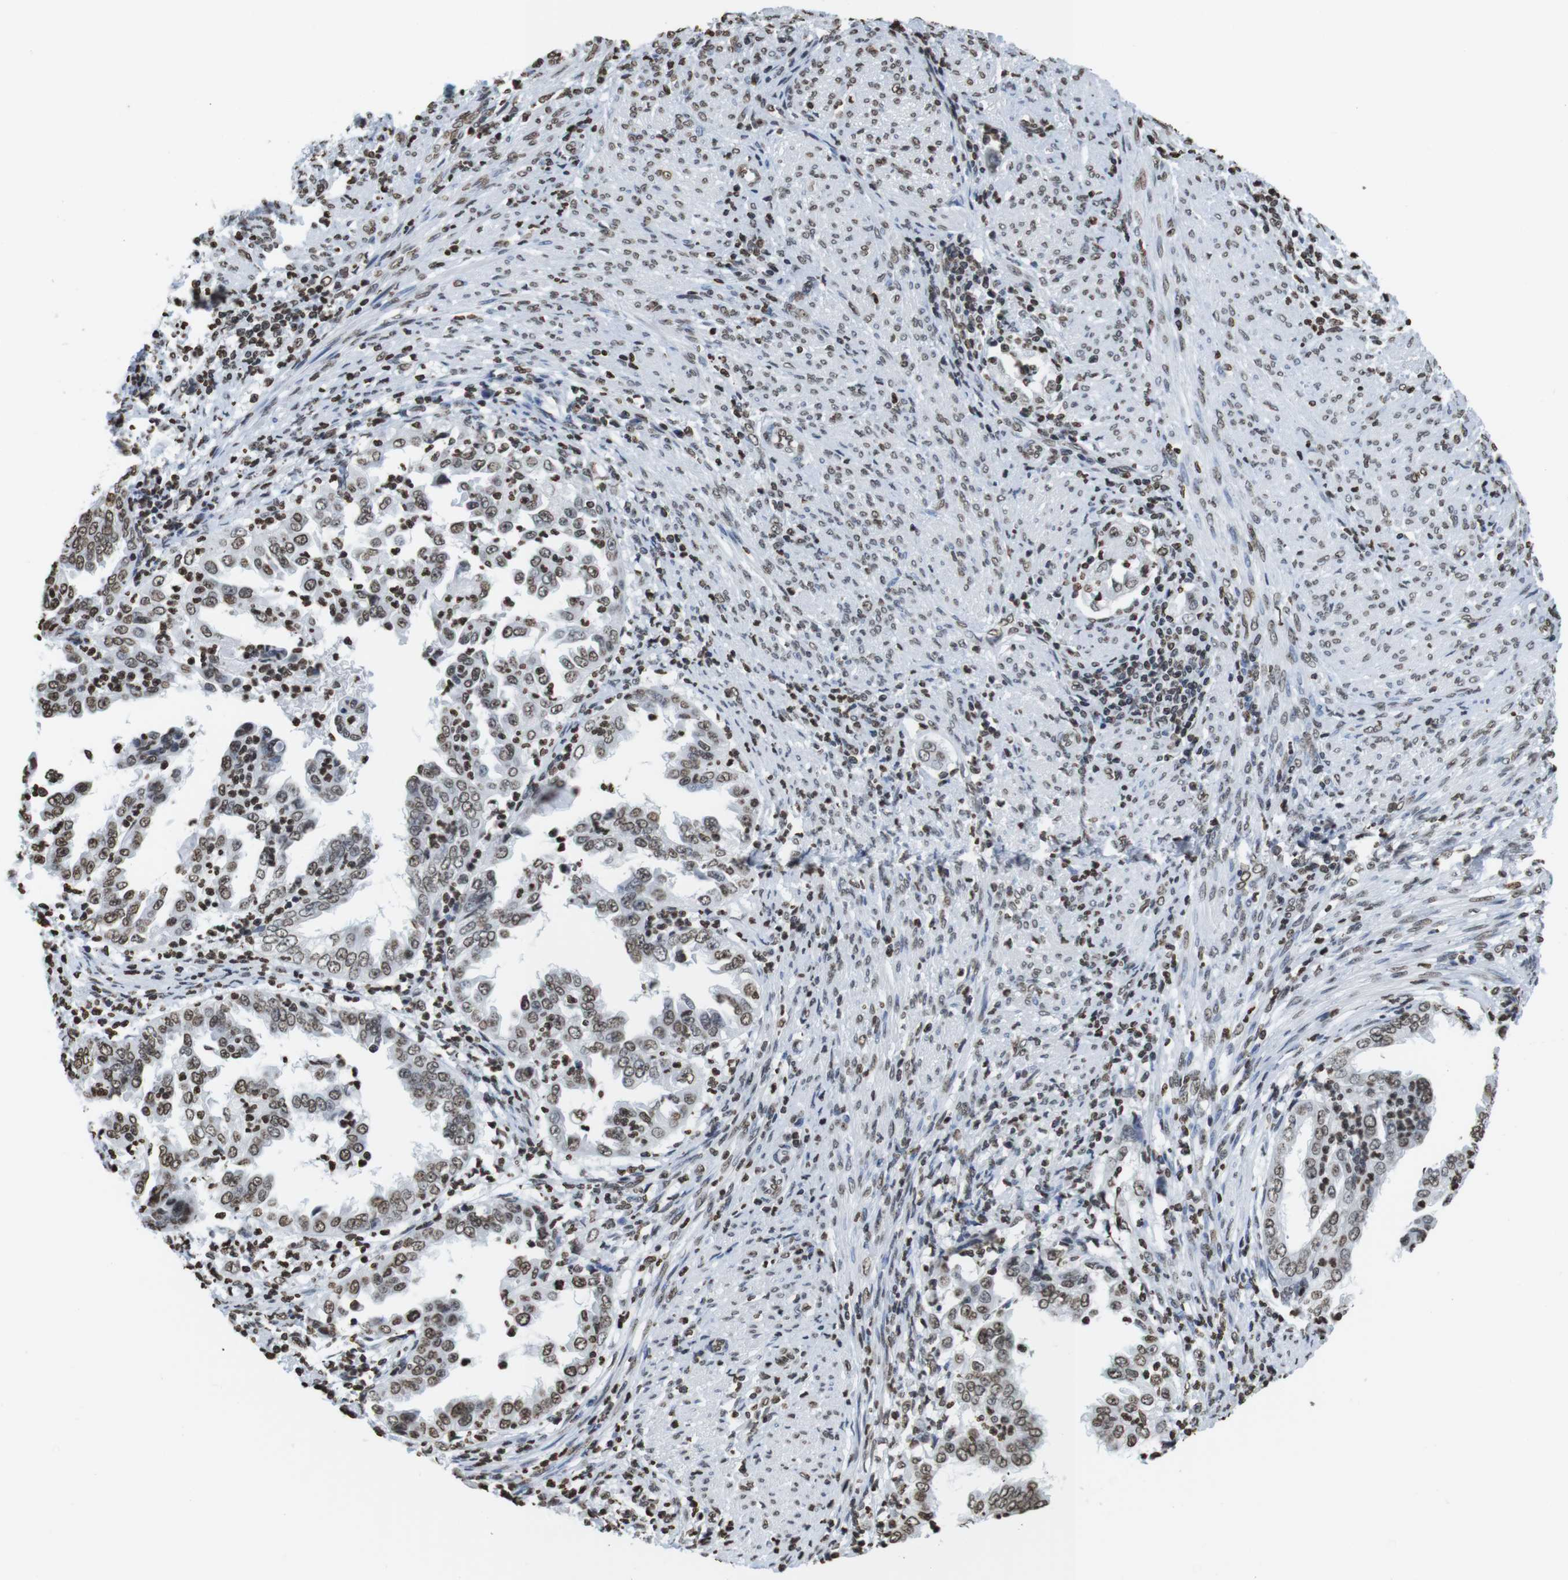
{"staining": {"intensity": "moderate", "quantity": ">75%", "location": "nuclear"}, "tissue": "endometrial cancer", "cell_type": "Tumor cells", "image_type": "cancer", "snomed": [{"axis": "morphology", "description": "Adenocarcinoma, NOS"}, {"axis": "topography", "description": "Endometrium"}], "caption": "This is a histology image of immunohistochemistry staining of endometrial cancer, which shows moderate positivity in the nuclear of tumor cells.", "gene": "BSX", "patient": {"sex": "female", "age": 85}}